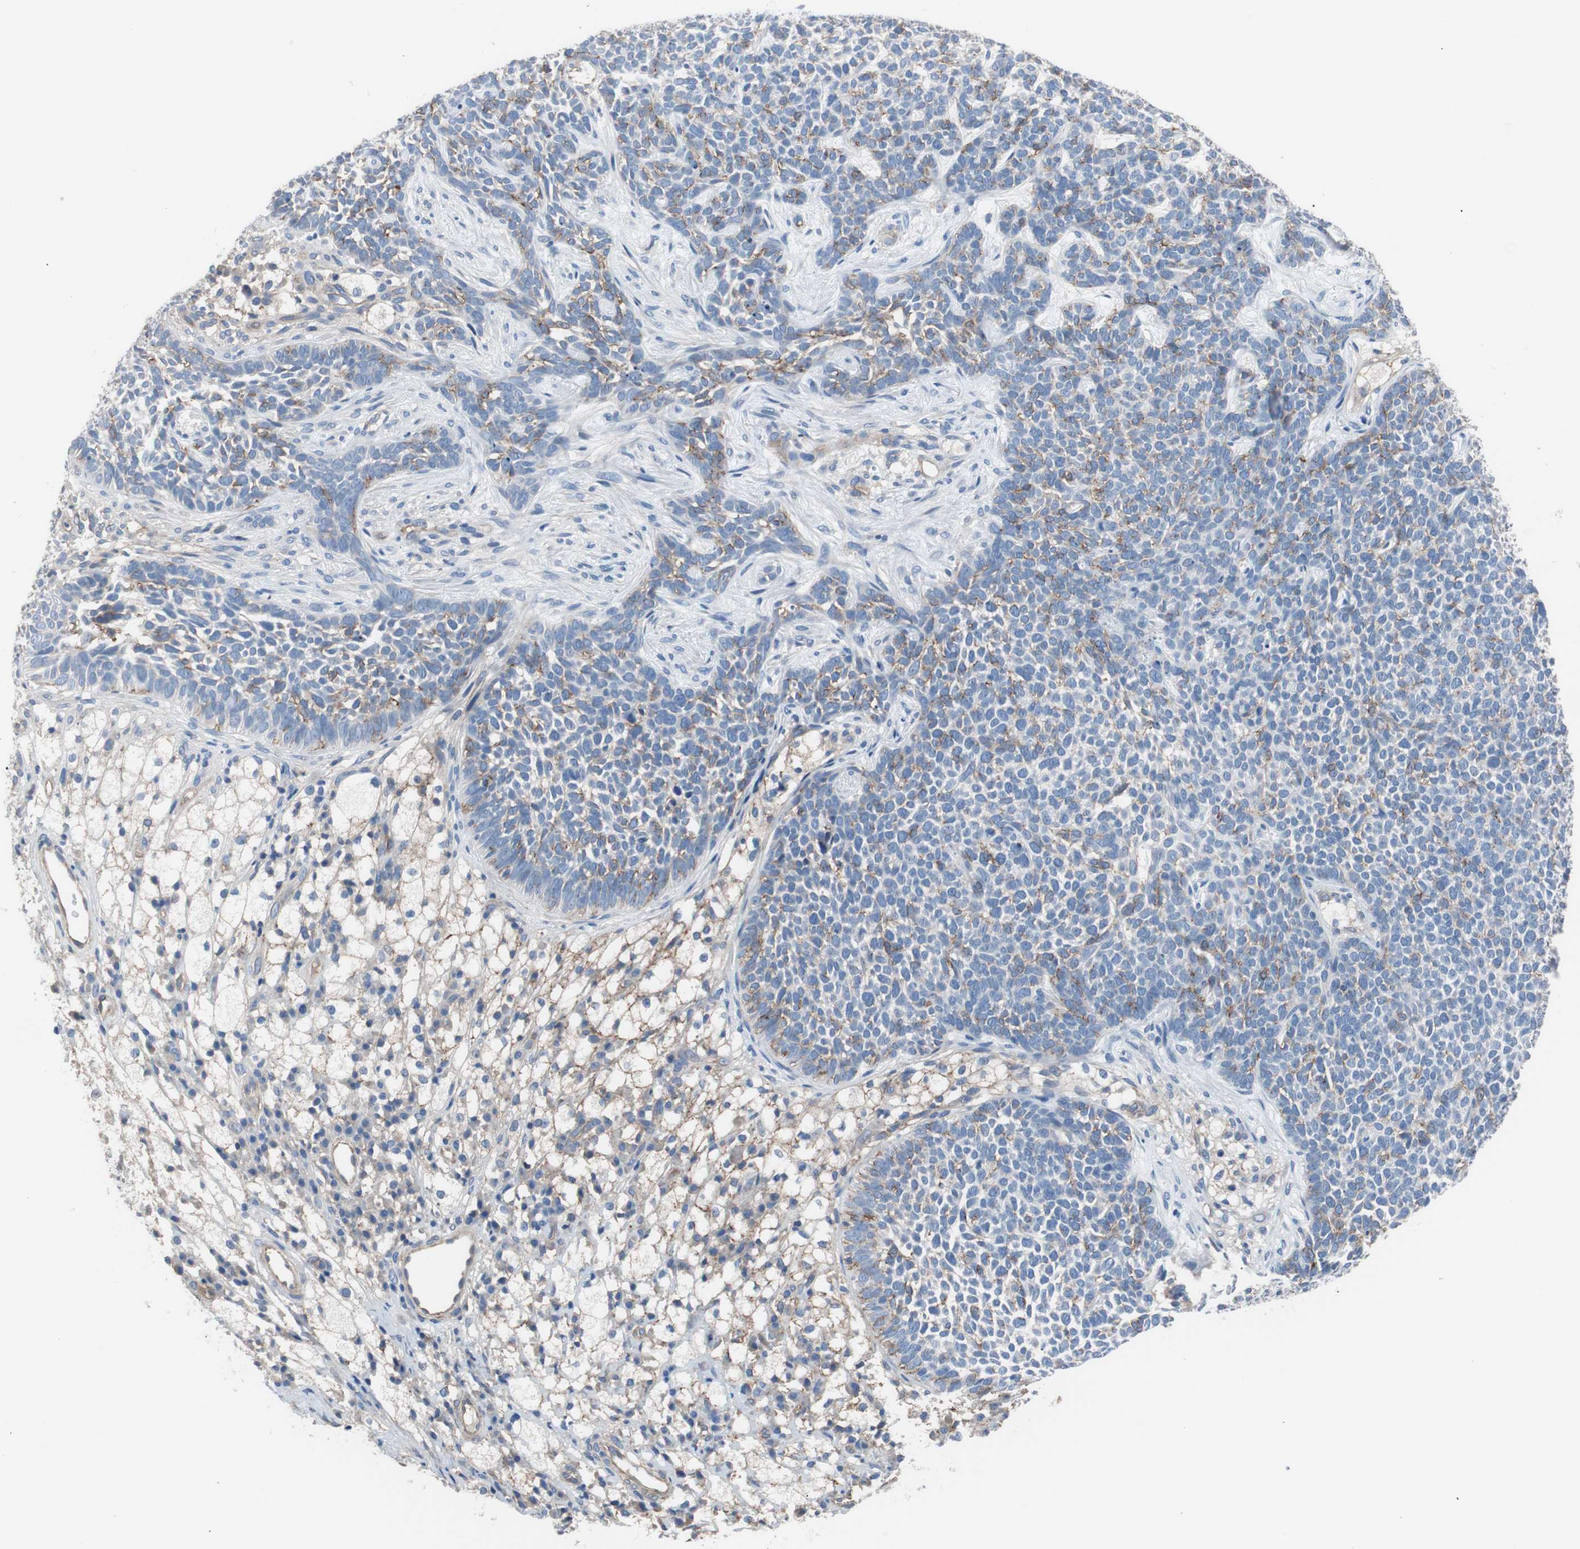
{"staining": {"intensity": "negative", "quantity": "none", "location": "none"}, "tissue": "skin cancer", "cell_type": "Tumor cells", "image_type": "cancer", "snomed": [{"axis": "morphology", "description": "Basal cell carcinoma"}, {"axis": "topography", "description": "Skin"}], "caption": "This is an immunohistochemistry (IHC) photomicrograph of basal cell carcinoma (skin). There is no positivity in tumor cells.", "gene": "CD81", "patient": {"sex": "female", "age": 84}}